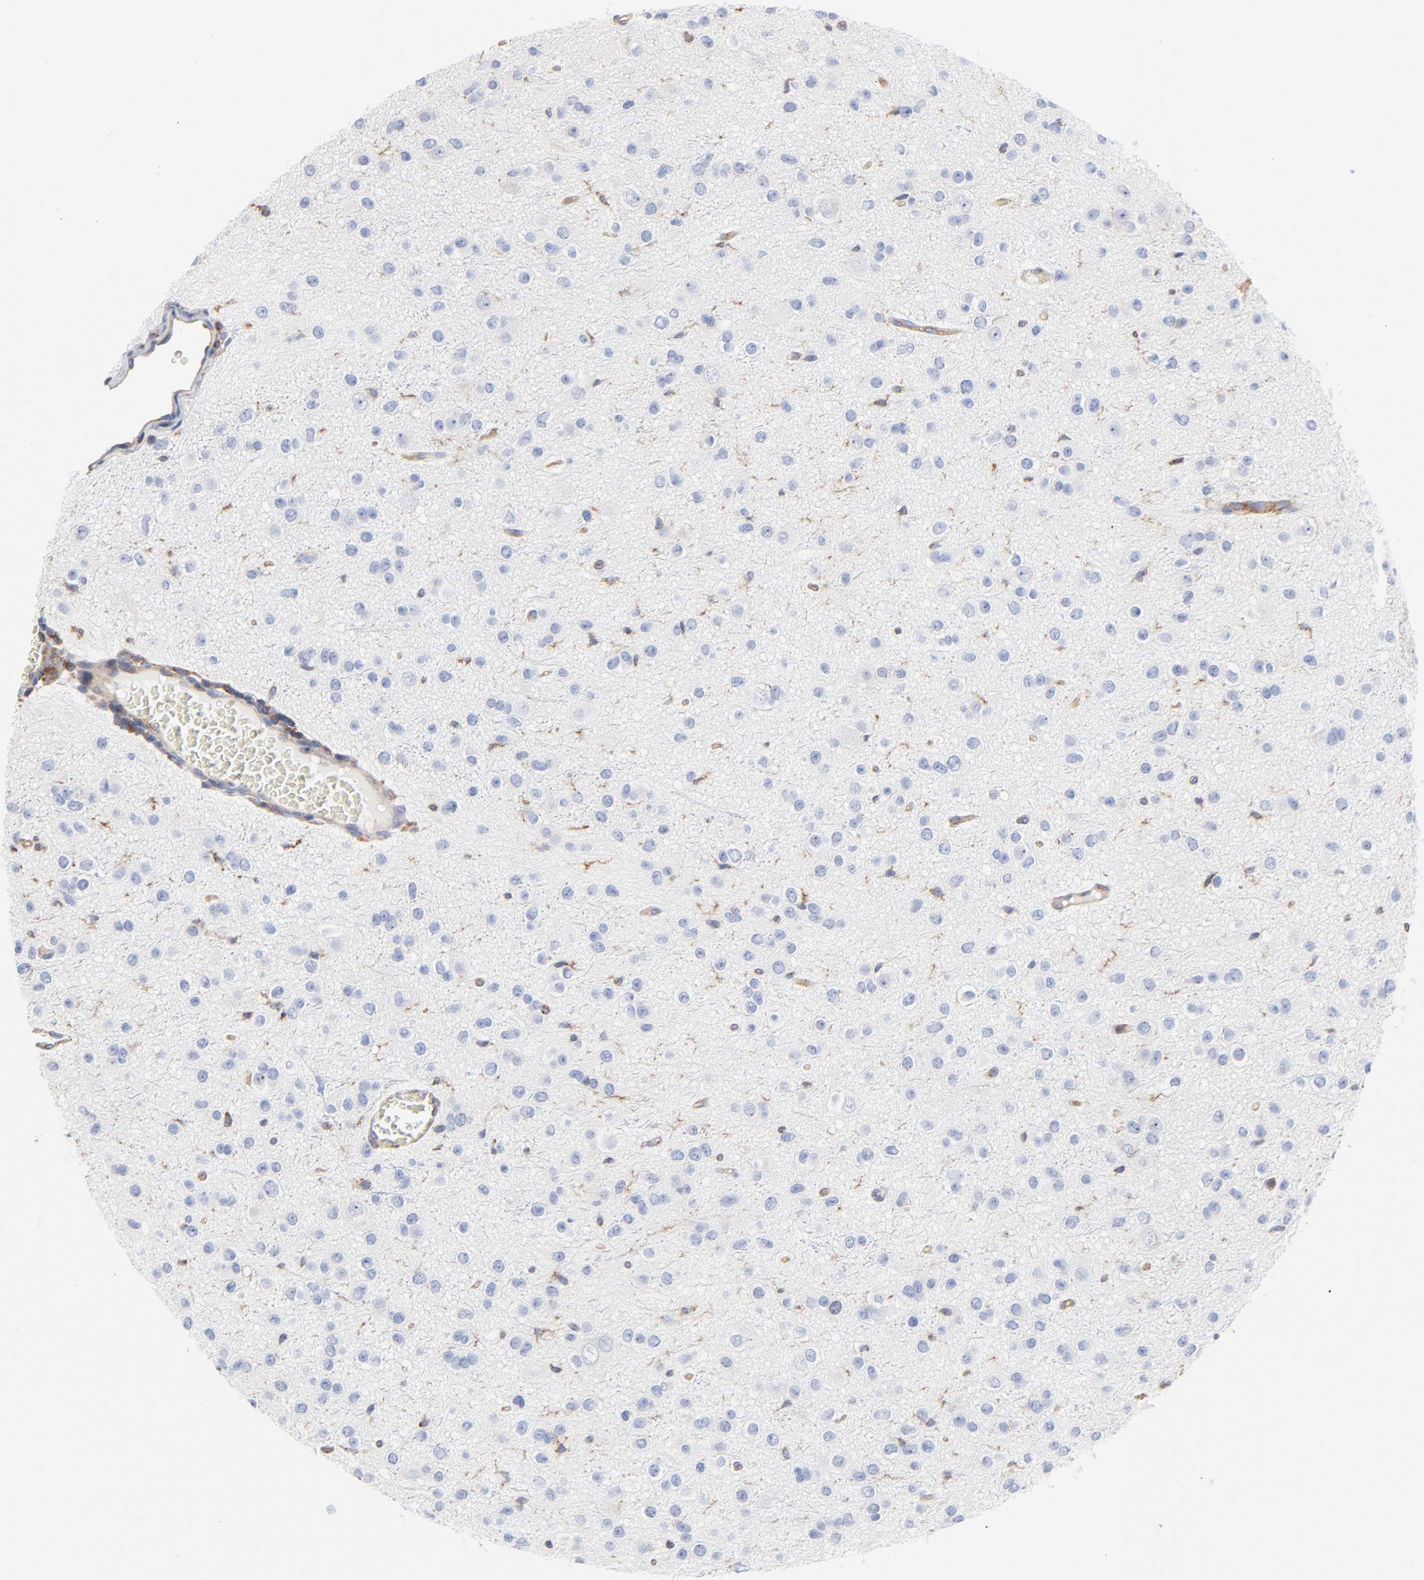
{"staining": {"intensity": "negative", "quantity": "none", "location": "none"}, "tissue": "glioma", "cell_type": "Tumor cells", "image_type": "cancer", "snomed": [{"axis": "morphology", "description": "Glioma, malignant, Low grade"}, {"axis": "topography", "description": "Brain"}], "caption": "DAB (3,3'-diaminobenzidine) immunohistochemical staining of glioma reveals no significant positivity in tumor cells.", "gene": "CD2AP", "patient": {"sex": "male", "age": 42}}